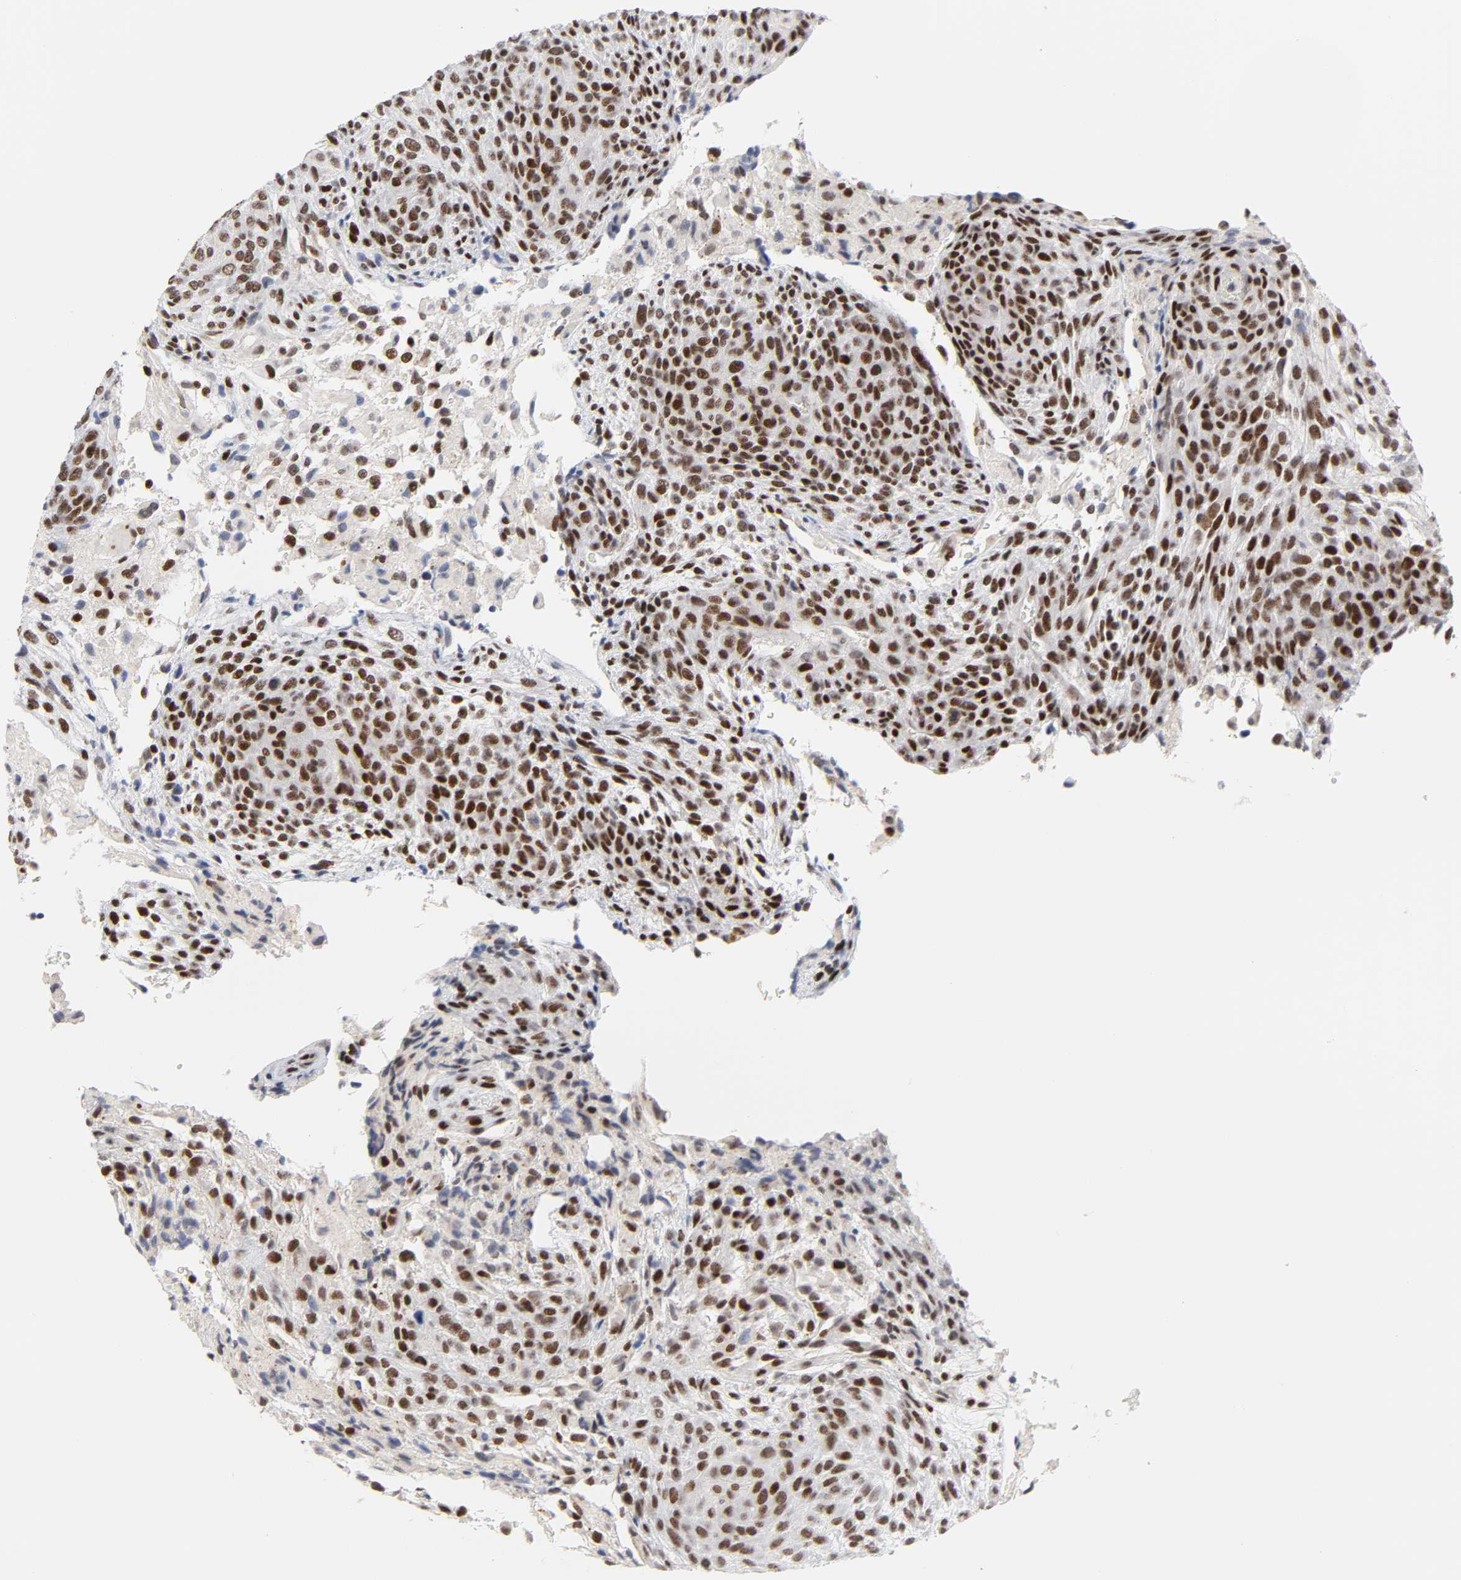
{"staining": {"intensity": "moderate", "quantity": ">75%", "location": "nuclear"}, "tissue": "glioma", "cell_type": "Tumor cells", "image_type": "cancer", "snomed": [{"axis": "morphology", "description": "Glioma, malignant, High grade"}, {"axis": "topography", "description": "Cerebral cortex"}], "caption": "Immunohistochemical staining of human glioma demonstrates medium levels of moderate nuclear protein positivity in about >75% of tumor cells.", "gene": "CREBBP", "patient": {"sex": "female", "age": 55}}